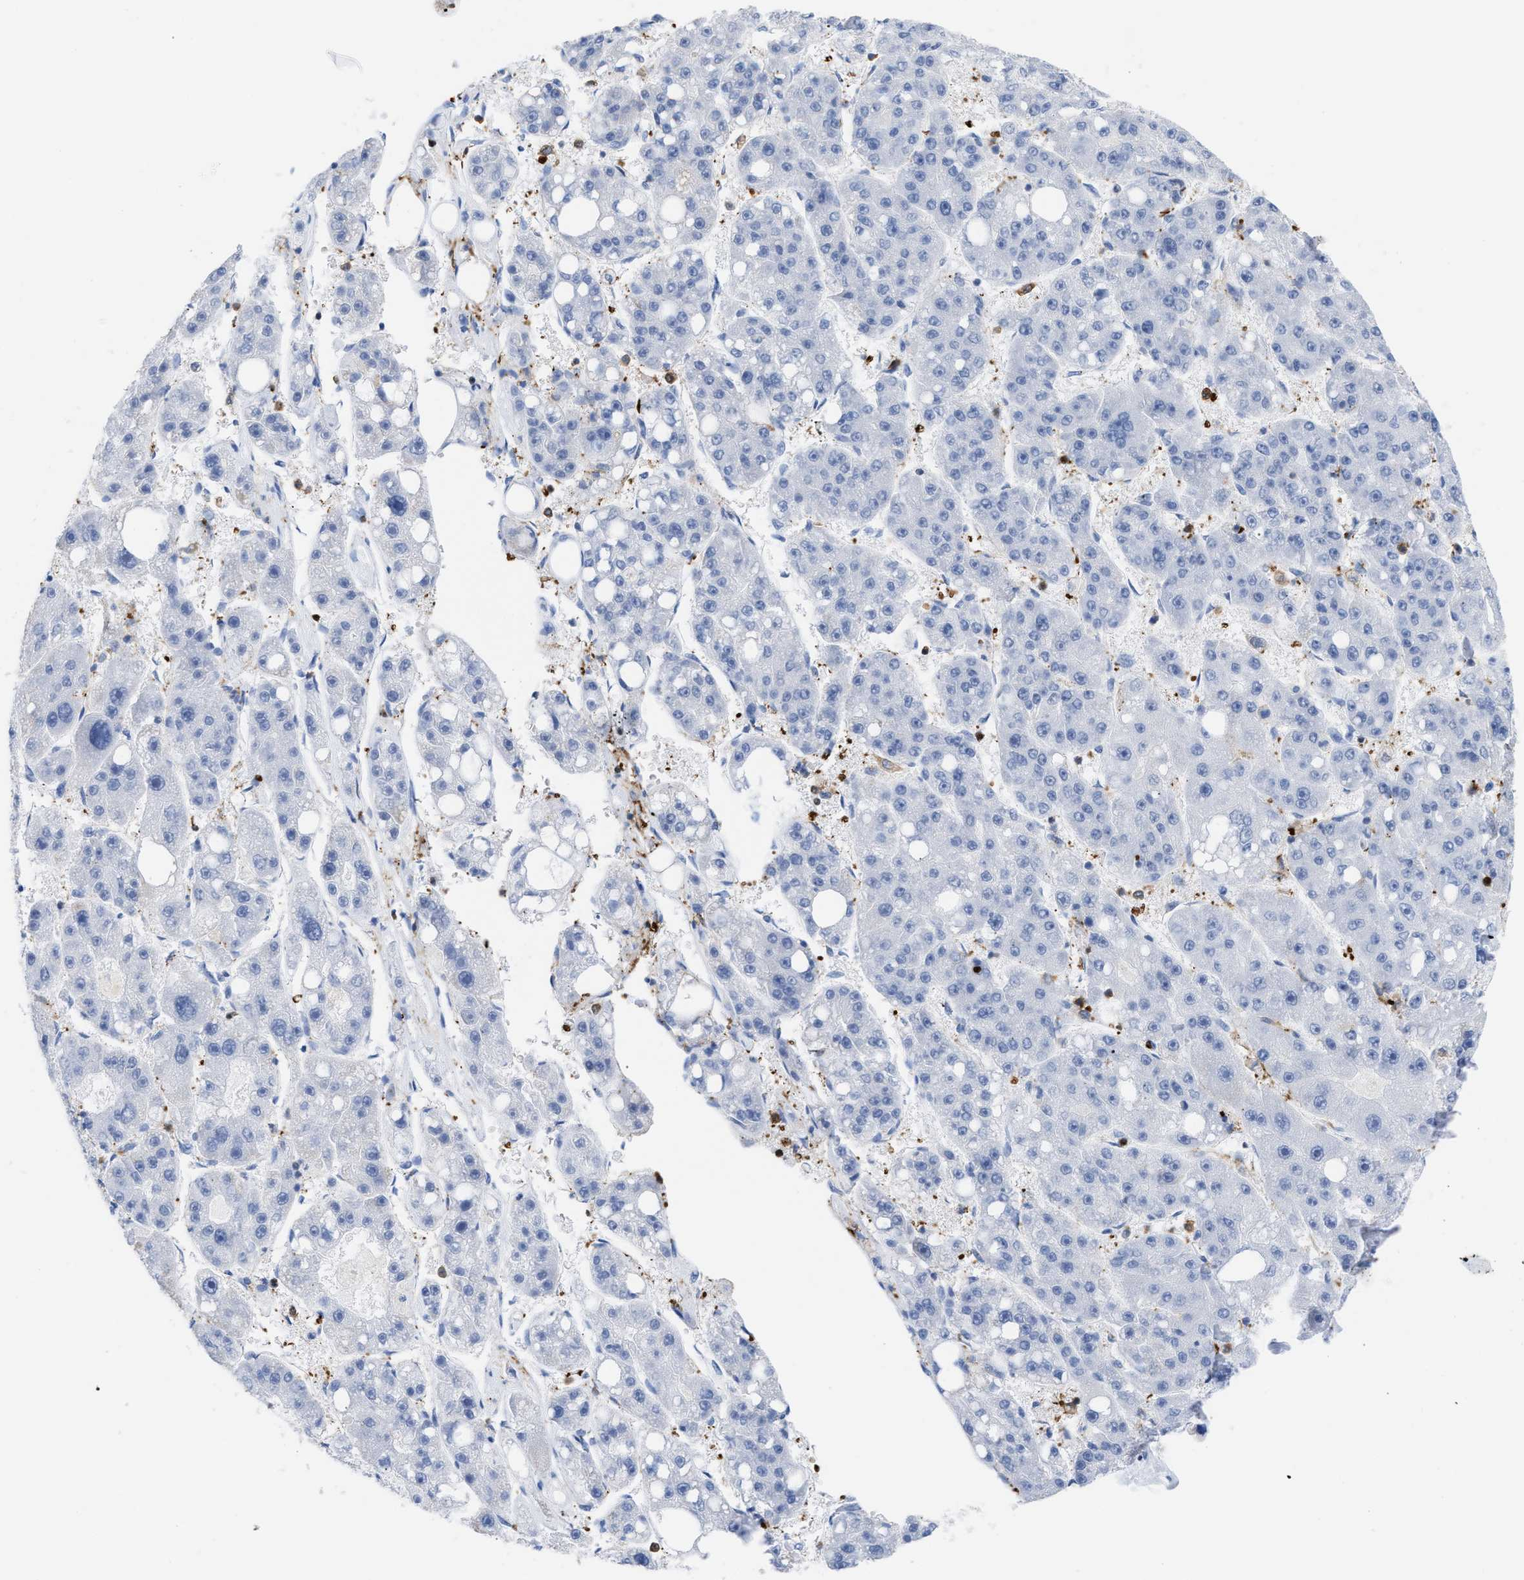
{"staining": {"intensity": "negative", "quantity": "none", "location": "none"}, "tissue": "liver cancer", "cell_type": "Tumor cells", "image_type": "cancer", "snomed": [{"axis": "morphology", "description": "Carcinoma, Hepatocellular, NOS"}, {"axis": "topography", "description": "Liver"}], "caption": "Tumor cells show no significant staining in liver cancer (hepatocellular carcinoma).", "gene": "LCP1", "patient": {"sex": "female", "age": 61}}